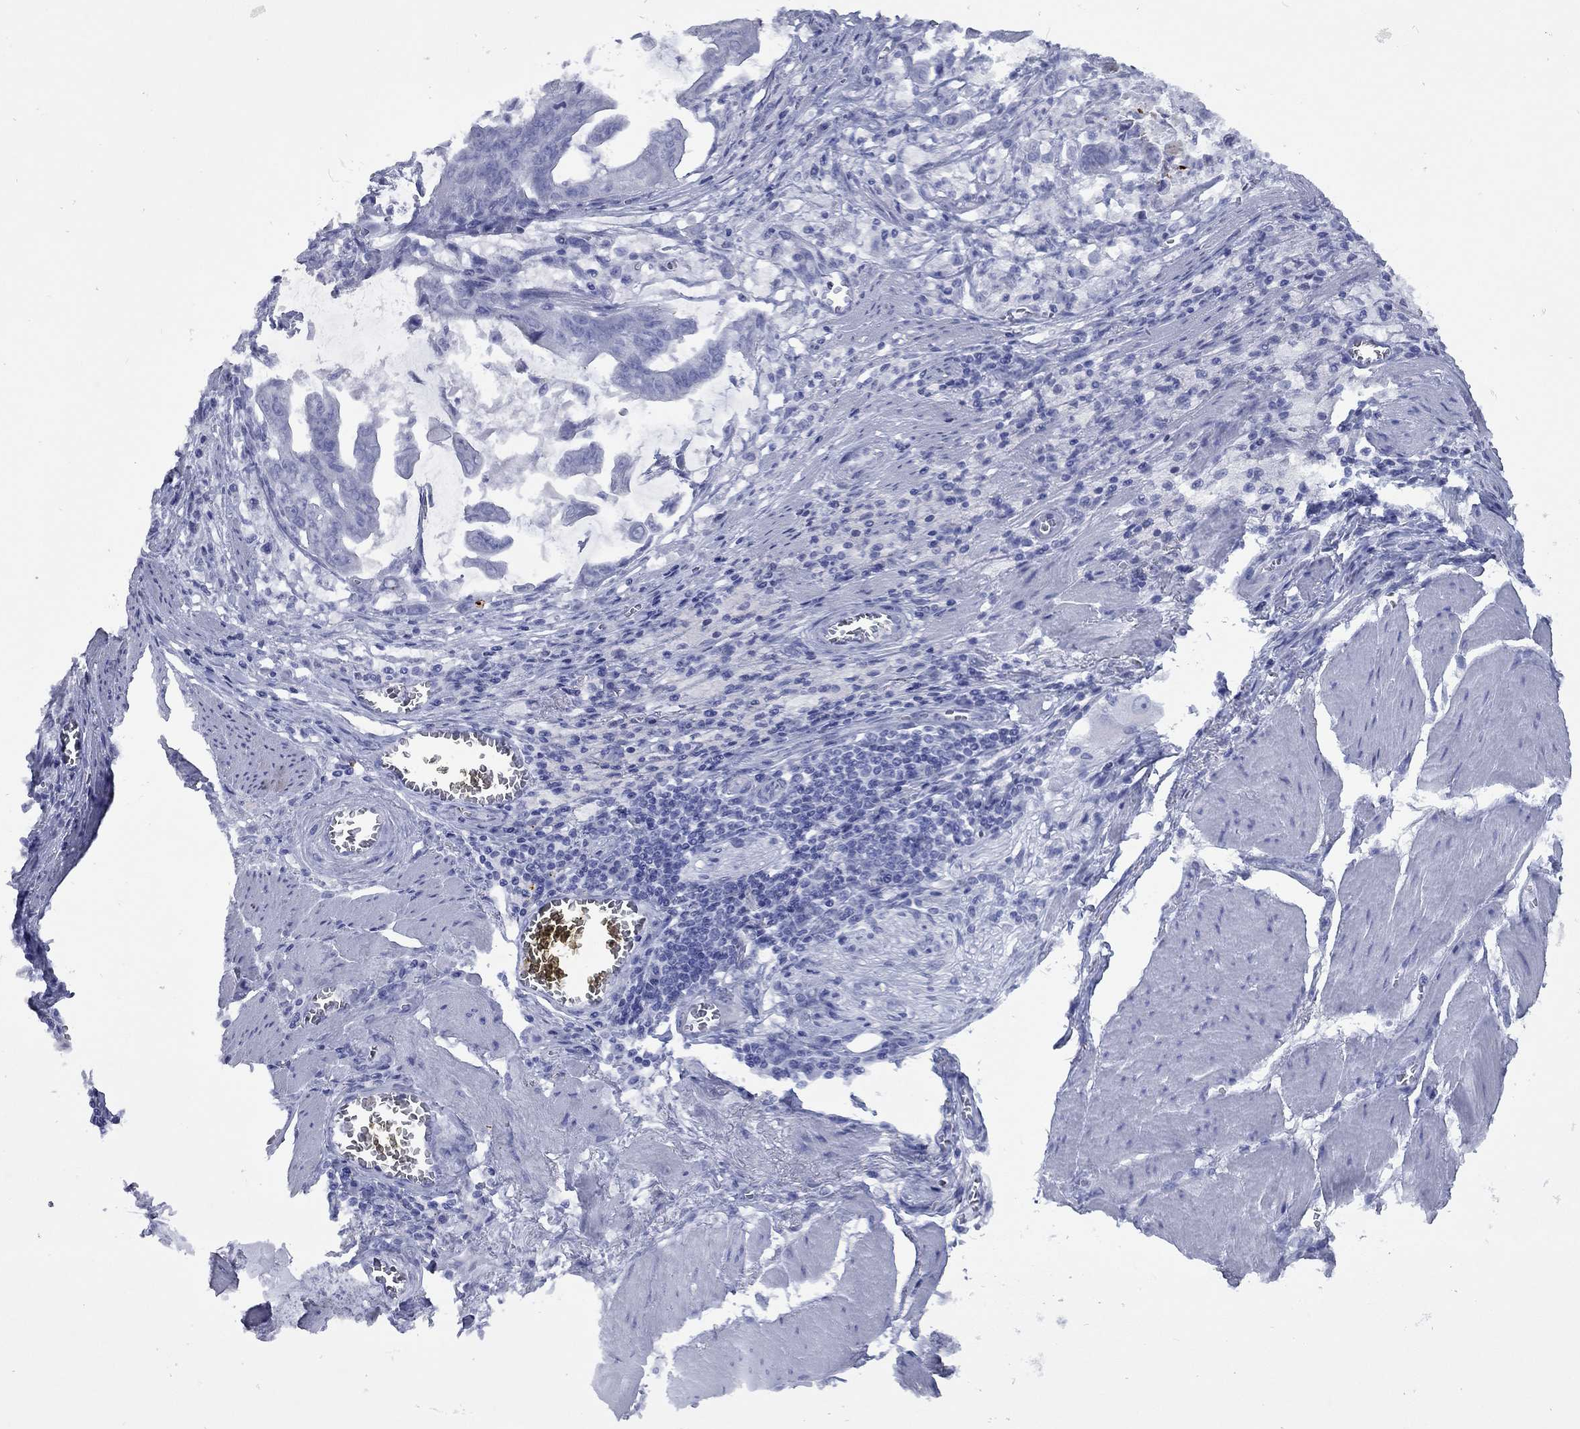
{"staining": {"intensity": "negative", "quantity": "none", "location": "none"}, "tissue": "stomach cancer", "cell_type": "Tumor cells", "image_type": "cancer", "snomed": [{"axis": "morphology", "description": "Adenocarcinoma, NOS"}, {"axis": "topography", "description": "Stomach, upper"}], "caption": "Stomach cancer was stained to show a protein in brown. There is no significant positivity in tumor cells.", "gene": "CCNA1", "patient": {"sex": "male", "age": 80}}